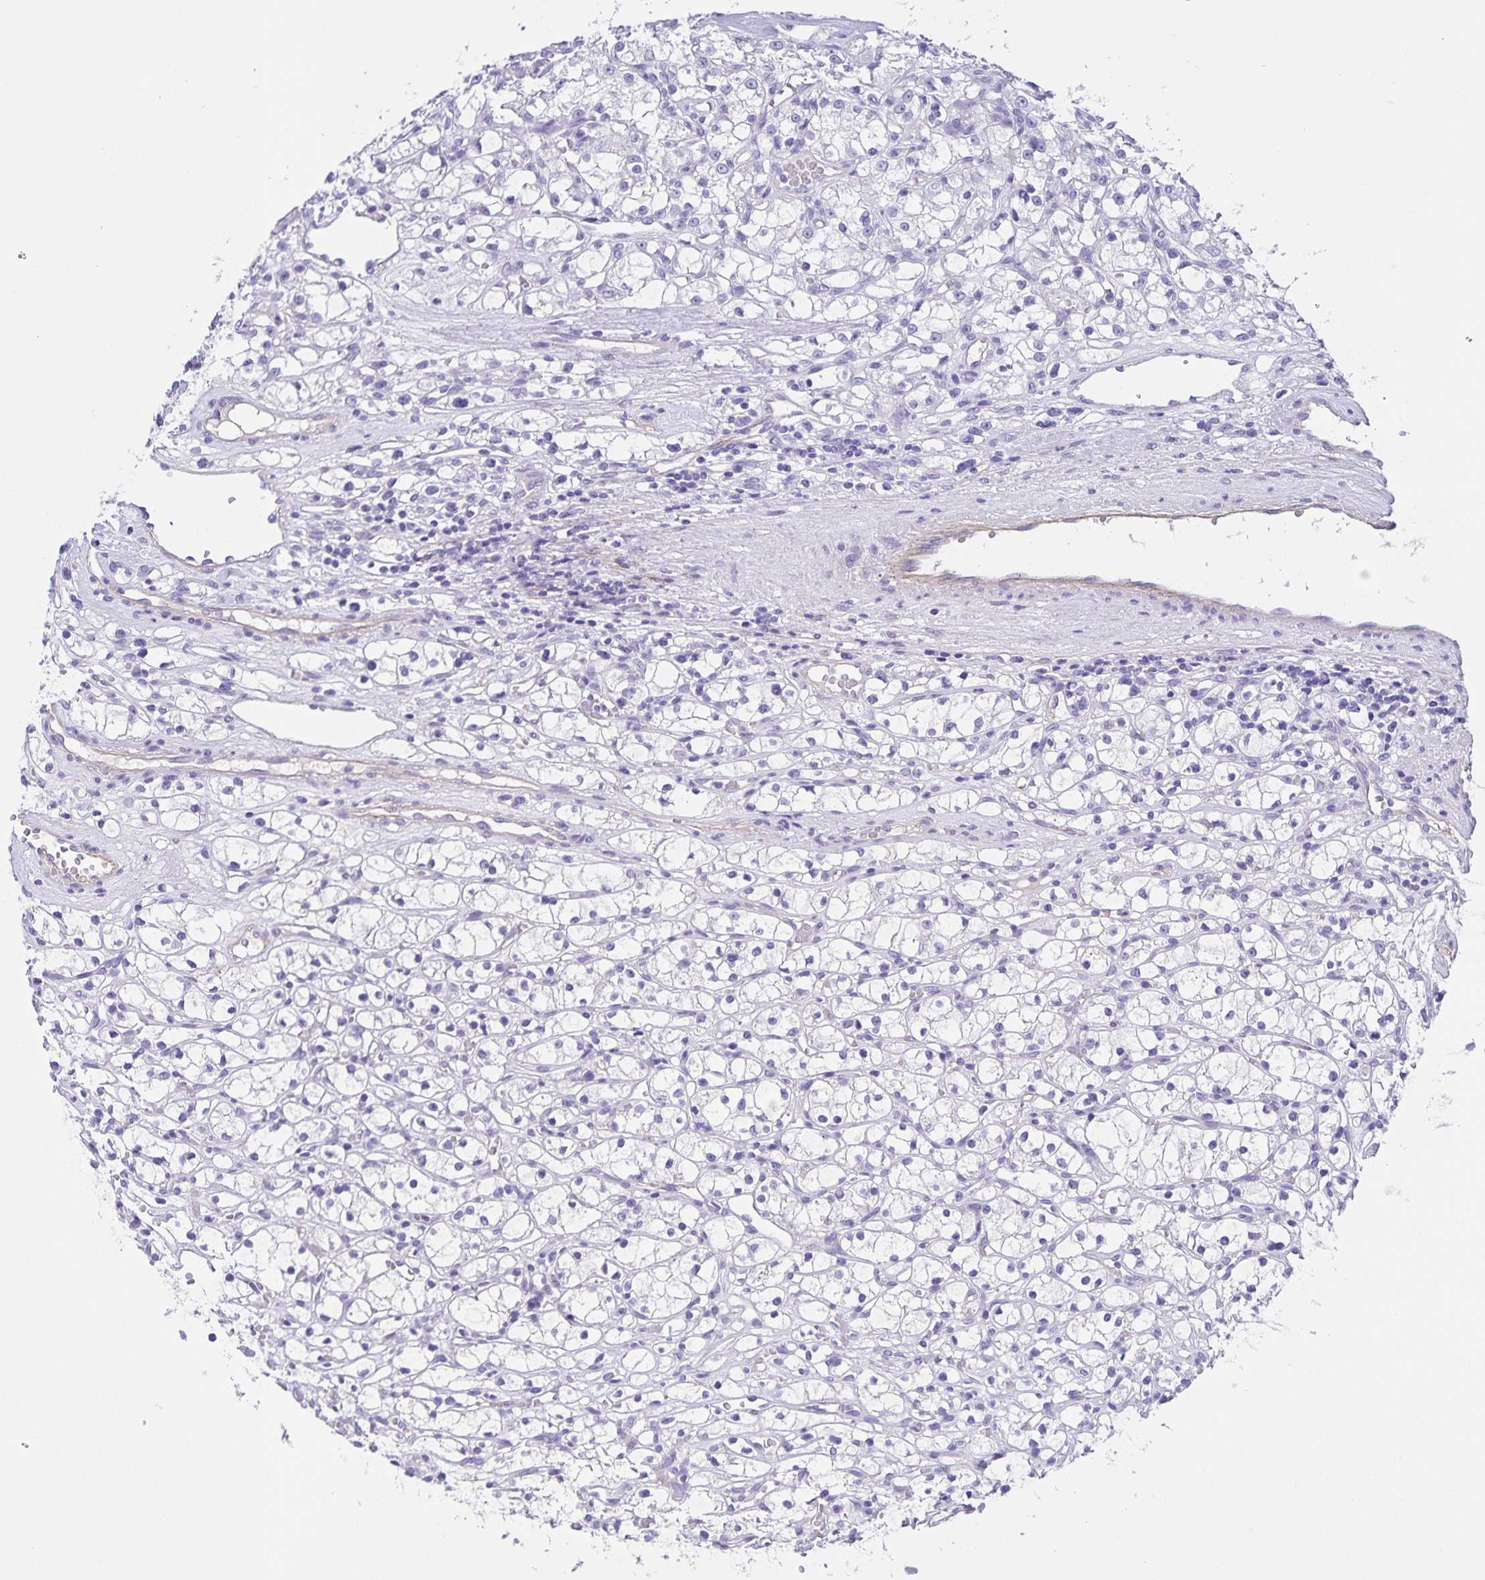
{"staining": {"intensity": "negative", "quantity": "none", "location": "none"}, "tissue": "renal cancer", "cell_type": "Tumor cells", "image_type": "cancer", "snomed": [{"axis": "morphology", "description": "Adenocarcinoma, NOS"}, {"axis": "topography", "description": "Kidney"}], "caption": "Immunohistochemistry (IHC) of adenocarcinoma (renal) reveals no staining in tumor cells.", "gene": "UBQLN3", "patient": {"sex": "female", "age": 59}}